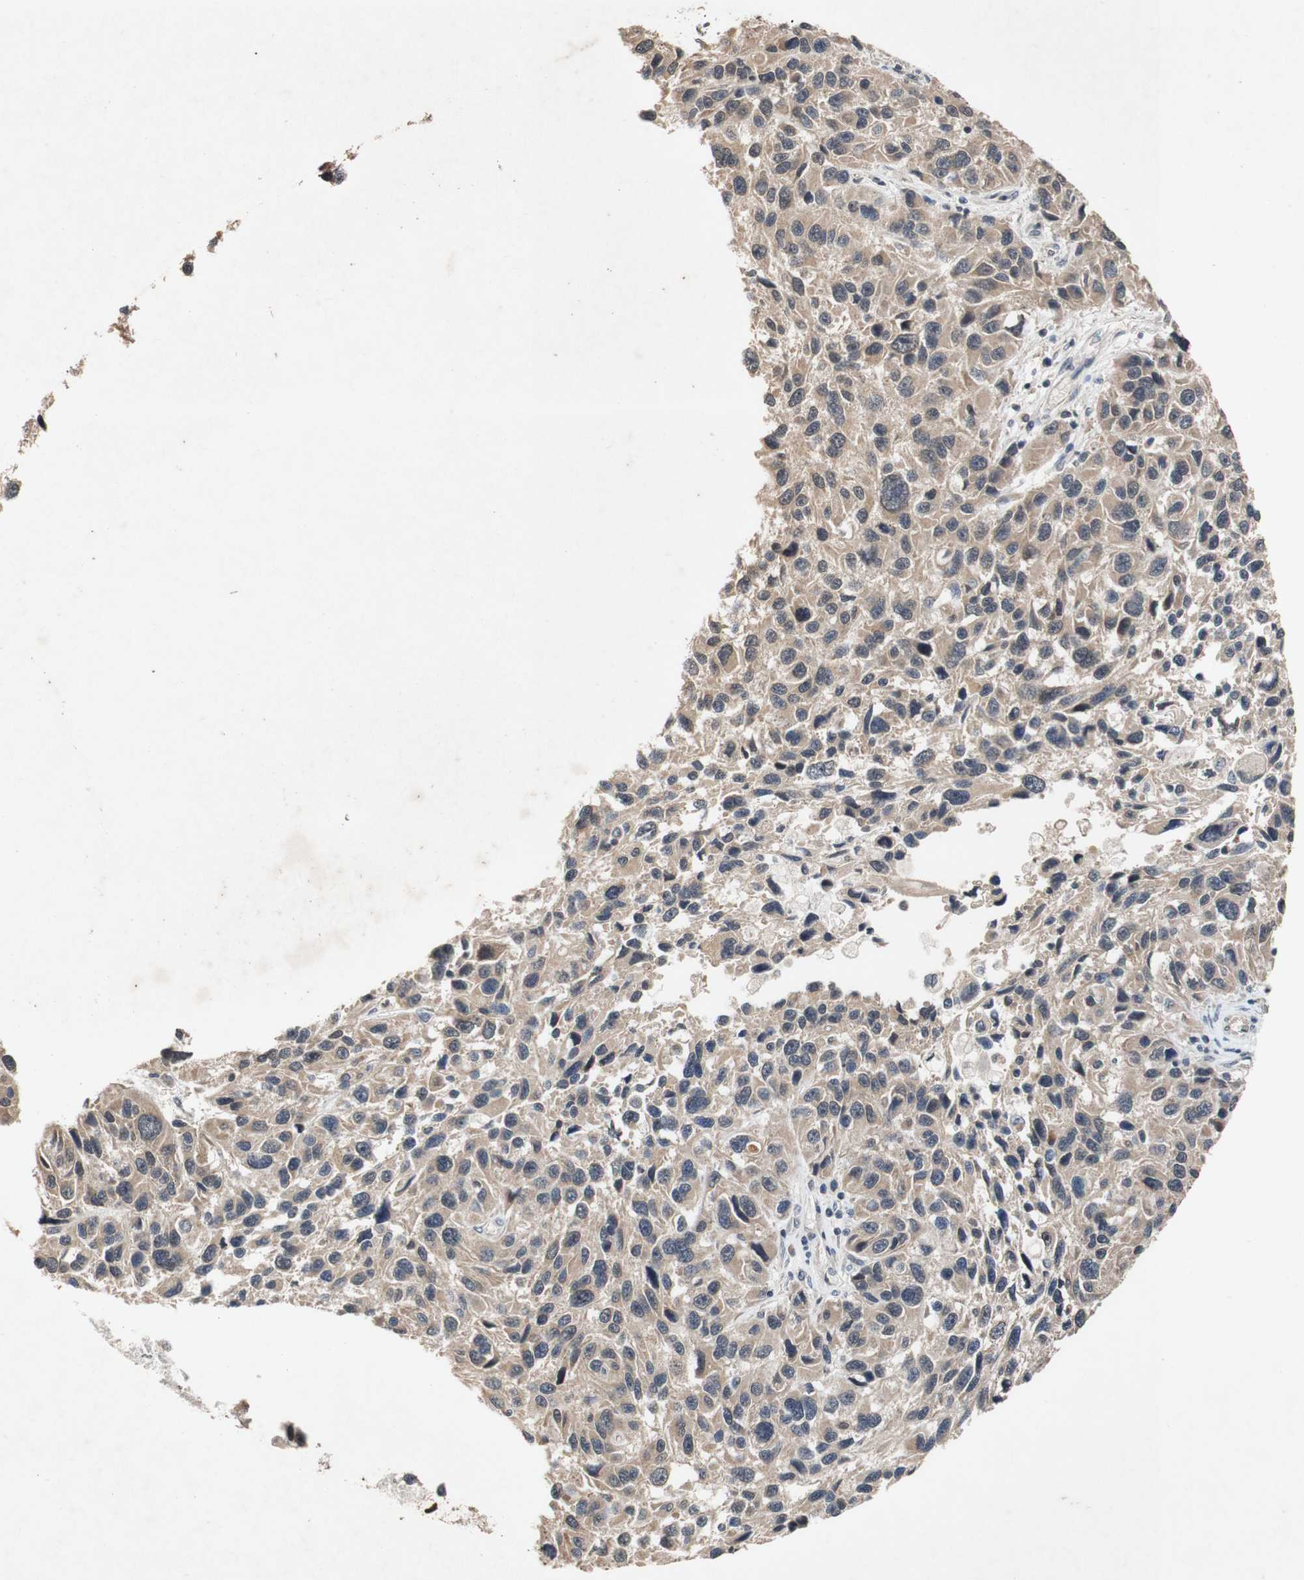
{"staining": {"intensity": "weak", "quantity": "25%-75%", "location": "cytoplasmic/membranous"}, "tissue": "melanoma", "cell_type": "Tumor cells", "image_type": "cancer", "snomed": [{"axis": "morphology", "description": "Malignant melanoma, NOS"}, {"axis": "topography", "description": "Skin"}], "caption": "Brown immunohistochemical staining in human melanoma demonstrates weak cytoplasmic/membranous expression in about 25%-75% of tumor cells.", "gene": "PIN1", "patient": {"sex": "male", "age": 53}}